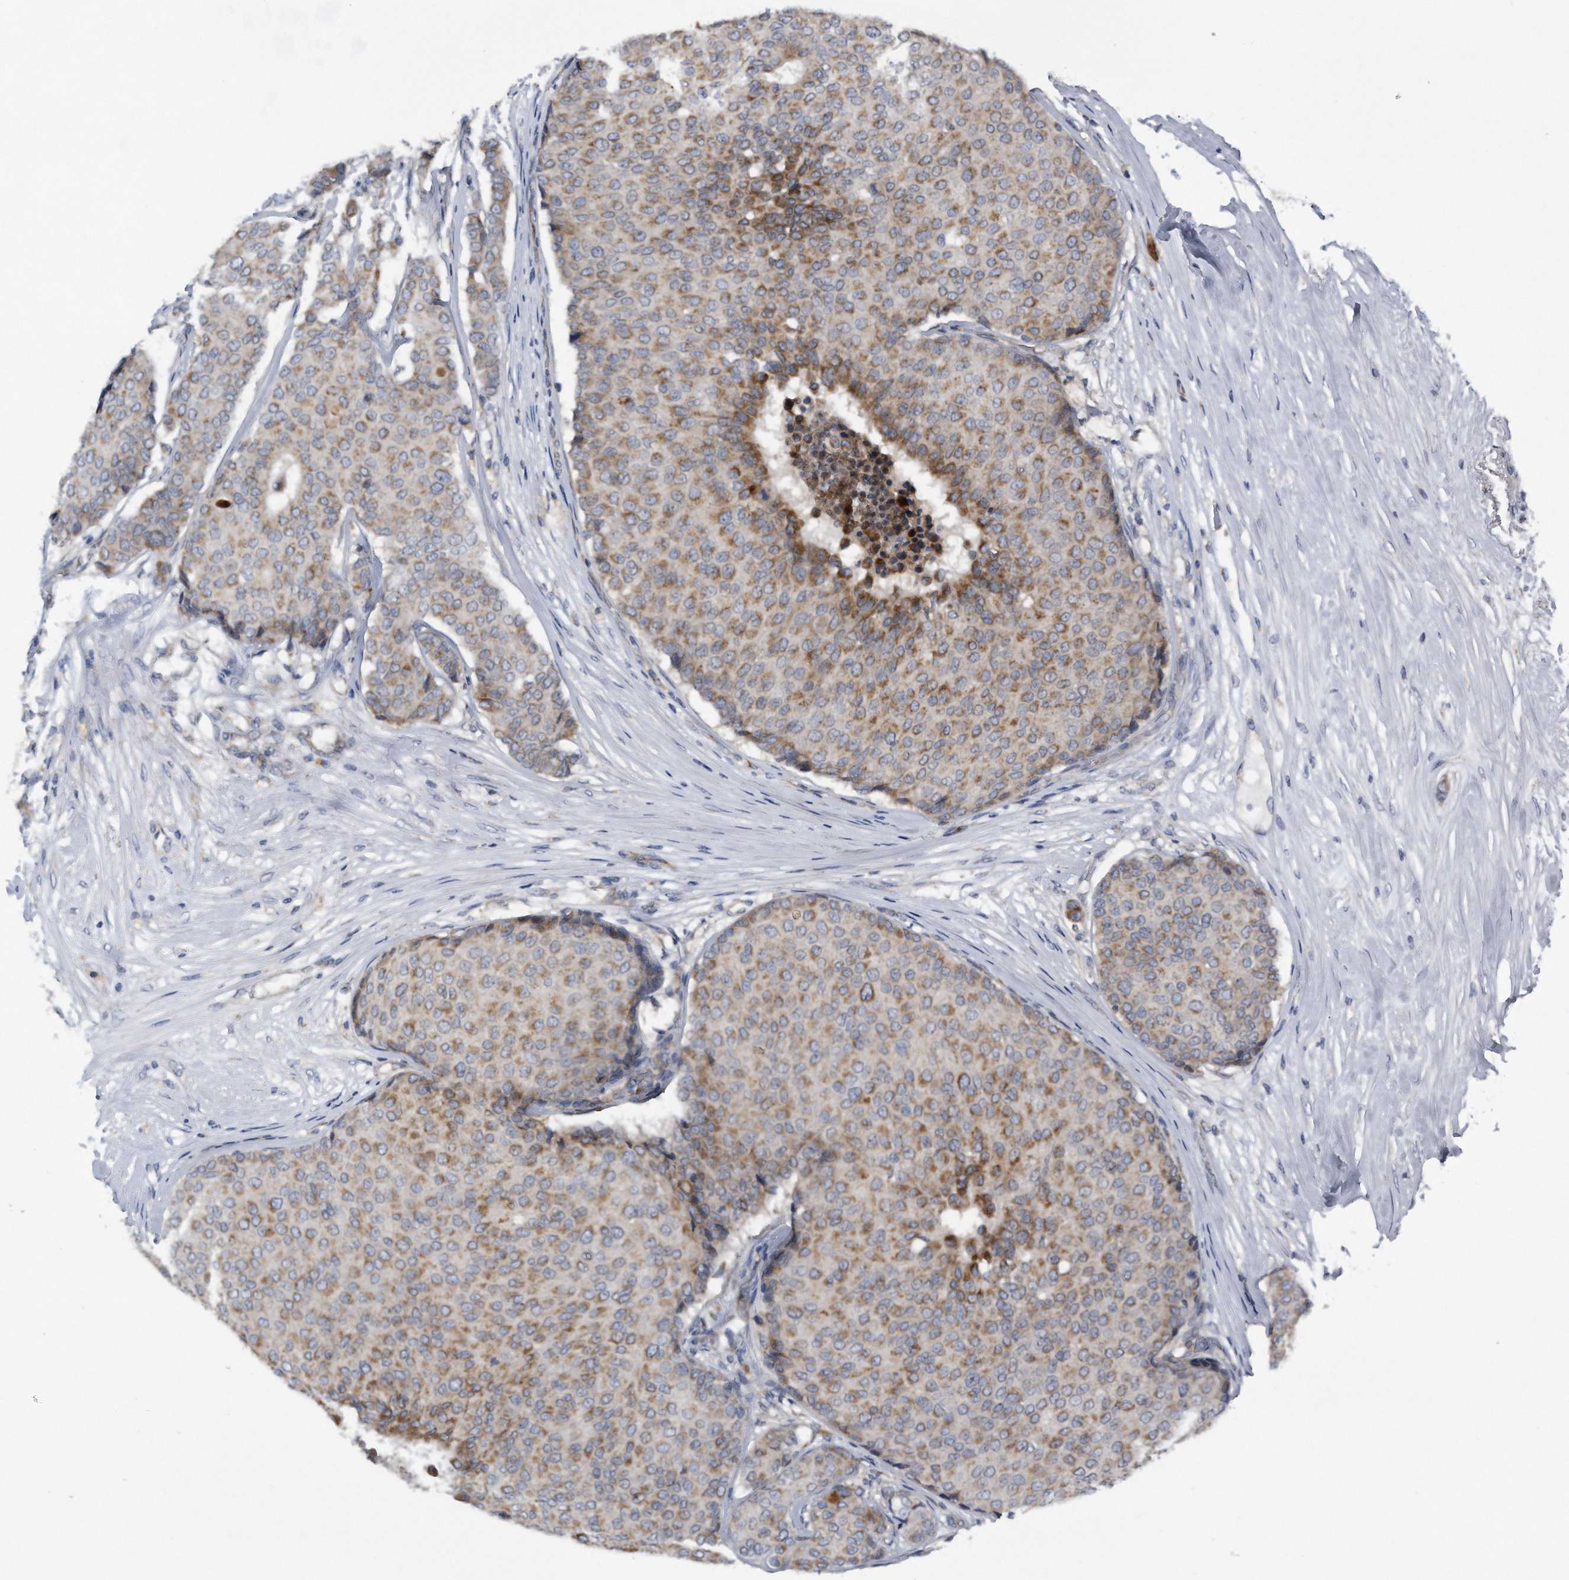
{"staining": {"intensity": "moderate", "quantity": ">75%", "location": "cytoplasmic/membranous"}, "tissue": "breast cancer", "cell_type": "Tumor cells", "image_type": "cancer", "snomed": [{"axis": "morphology", "description": "Duct carcinoma"}, {"axis": "topography", "description": "Breast"}], "caption": "A brown stain shows moderate cytoplasmic/membranous staining of a protein in breast cancer tumor cells.", "gene": "LYRM4", "patient": {"sex": "female", "age": 75}}